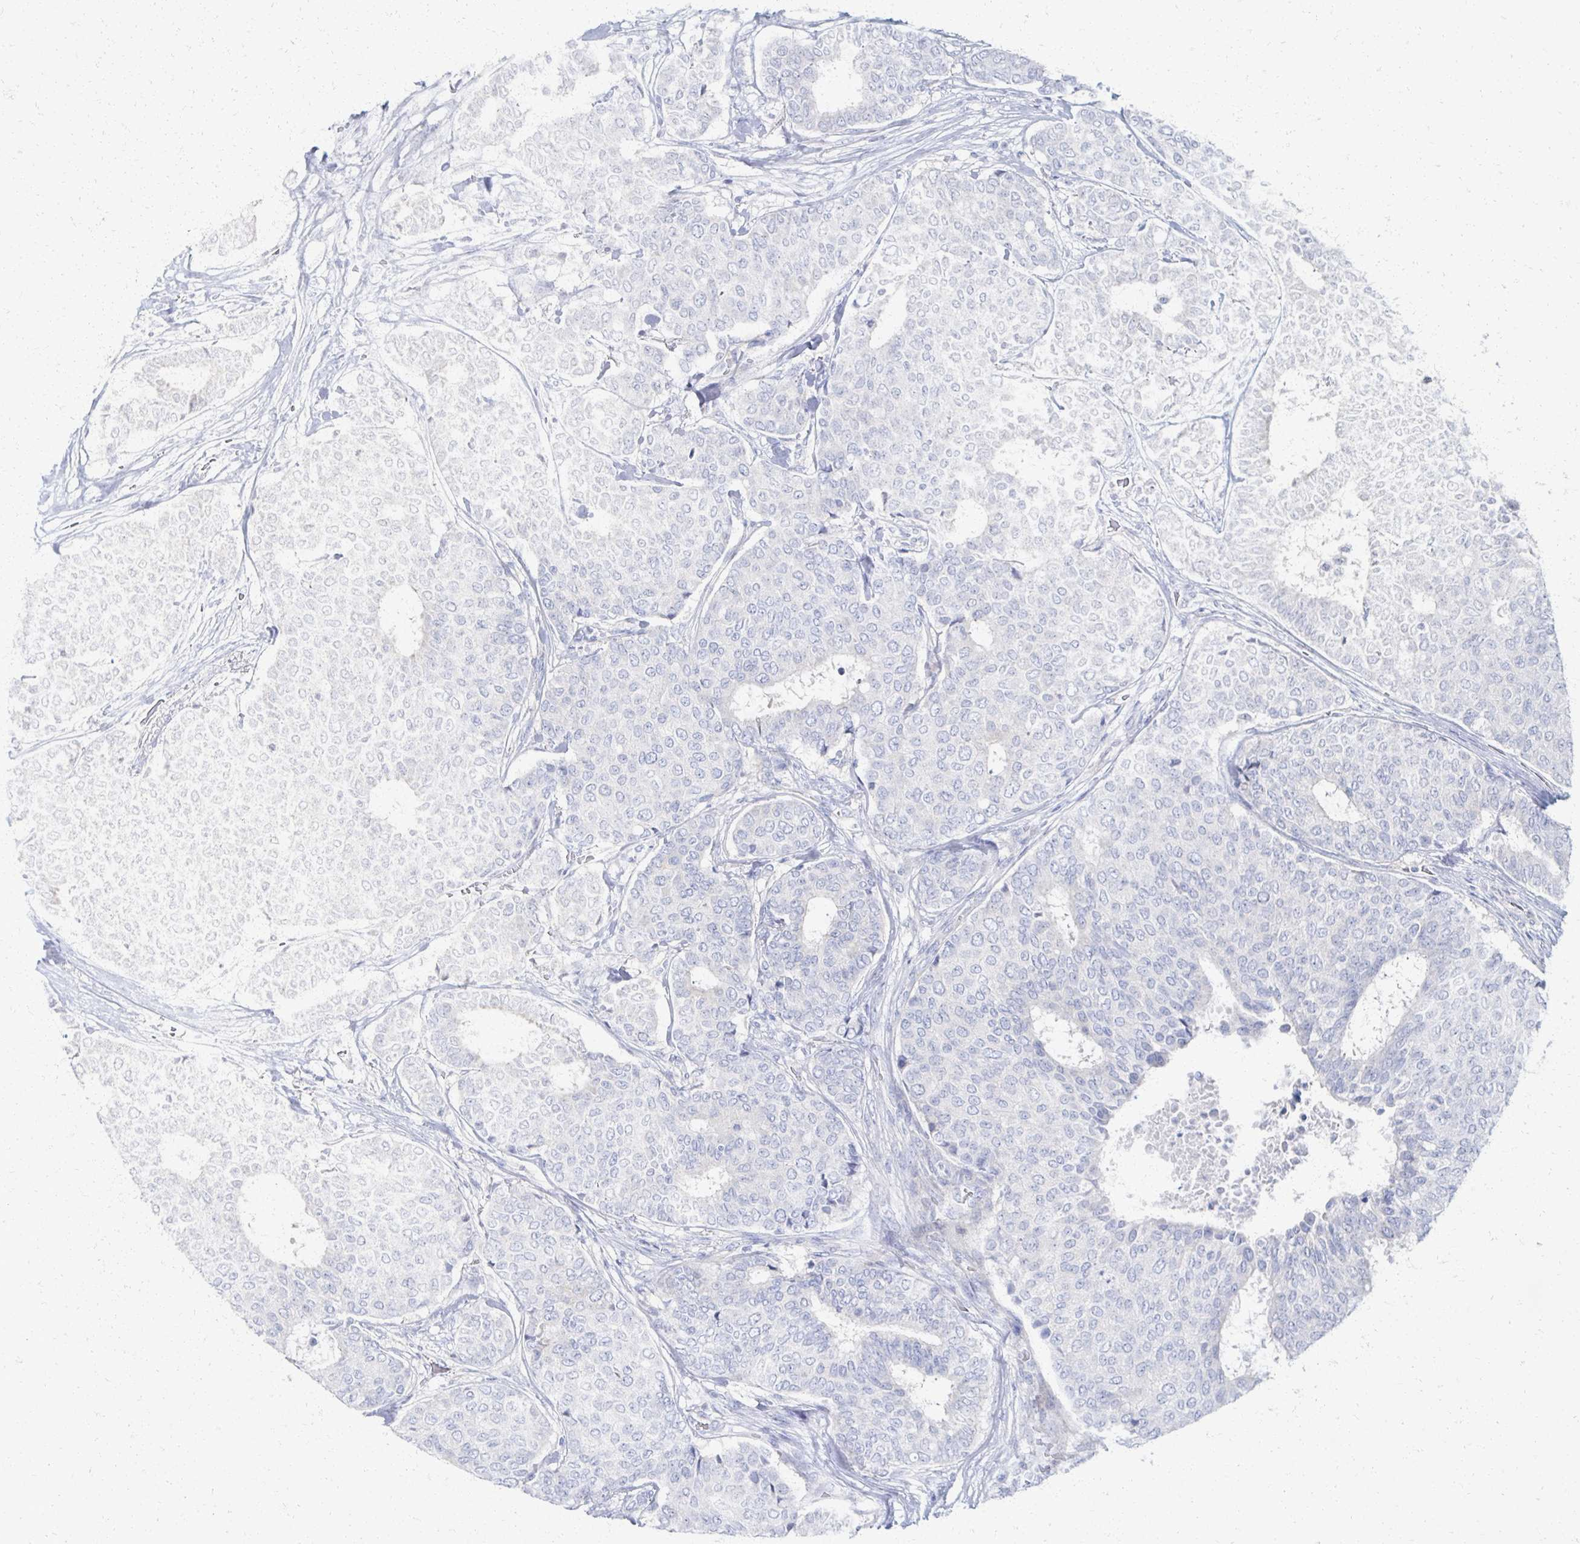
{"staining": {"intensity": "negative", "quantity": "none", "location": "none"}, "tissue": "breast cancer", "cell_type": "Tumor cells", "image_type": "cancer", "snomed": [{"axis": "morphology", "description": "Duct carcinoma"}, {"axis": "topography", "description": "Breast"}], "caption": "DAB (3,3'-diaminobenzidine) immunohistochemical staining of breast invasive ductal carcinoma reveals no significant staining in tumor cells. (DAB (3,3'-diaminobenzidine) IHC, high magnification).", "gene": "PRR20A", "patient": {"sex": "female", "age": 75}}